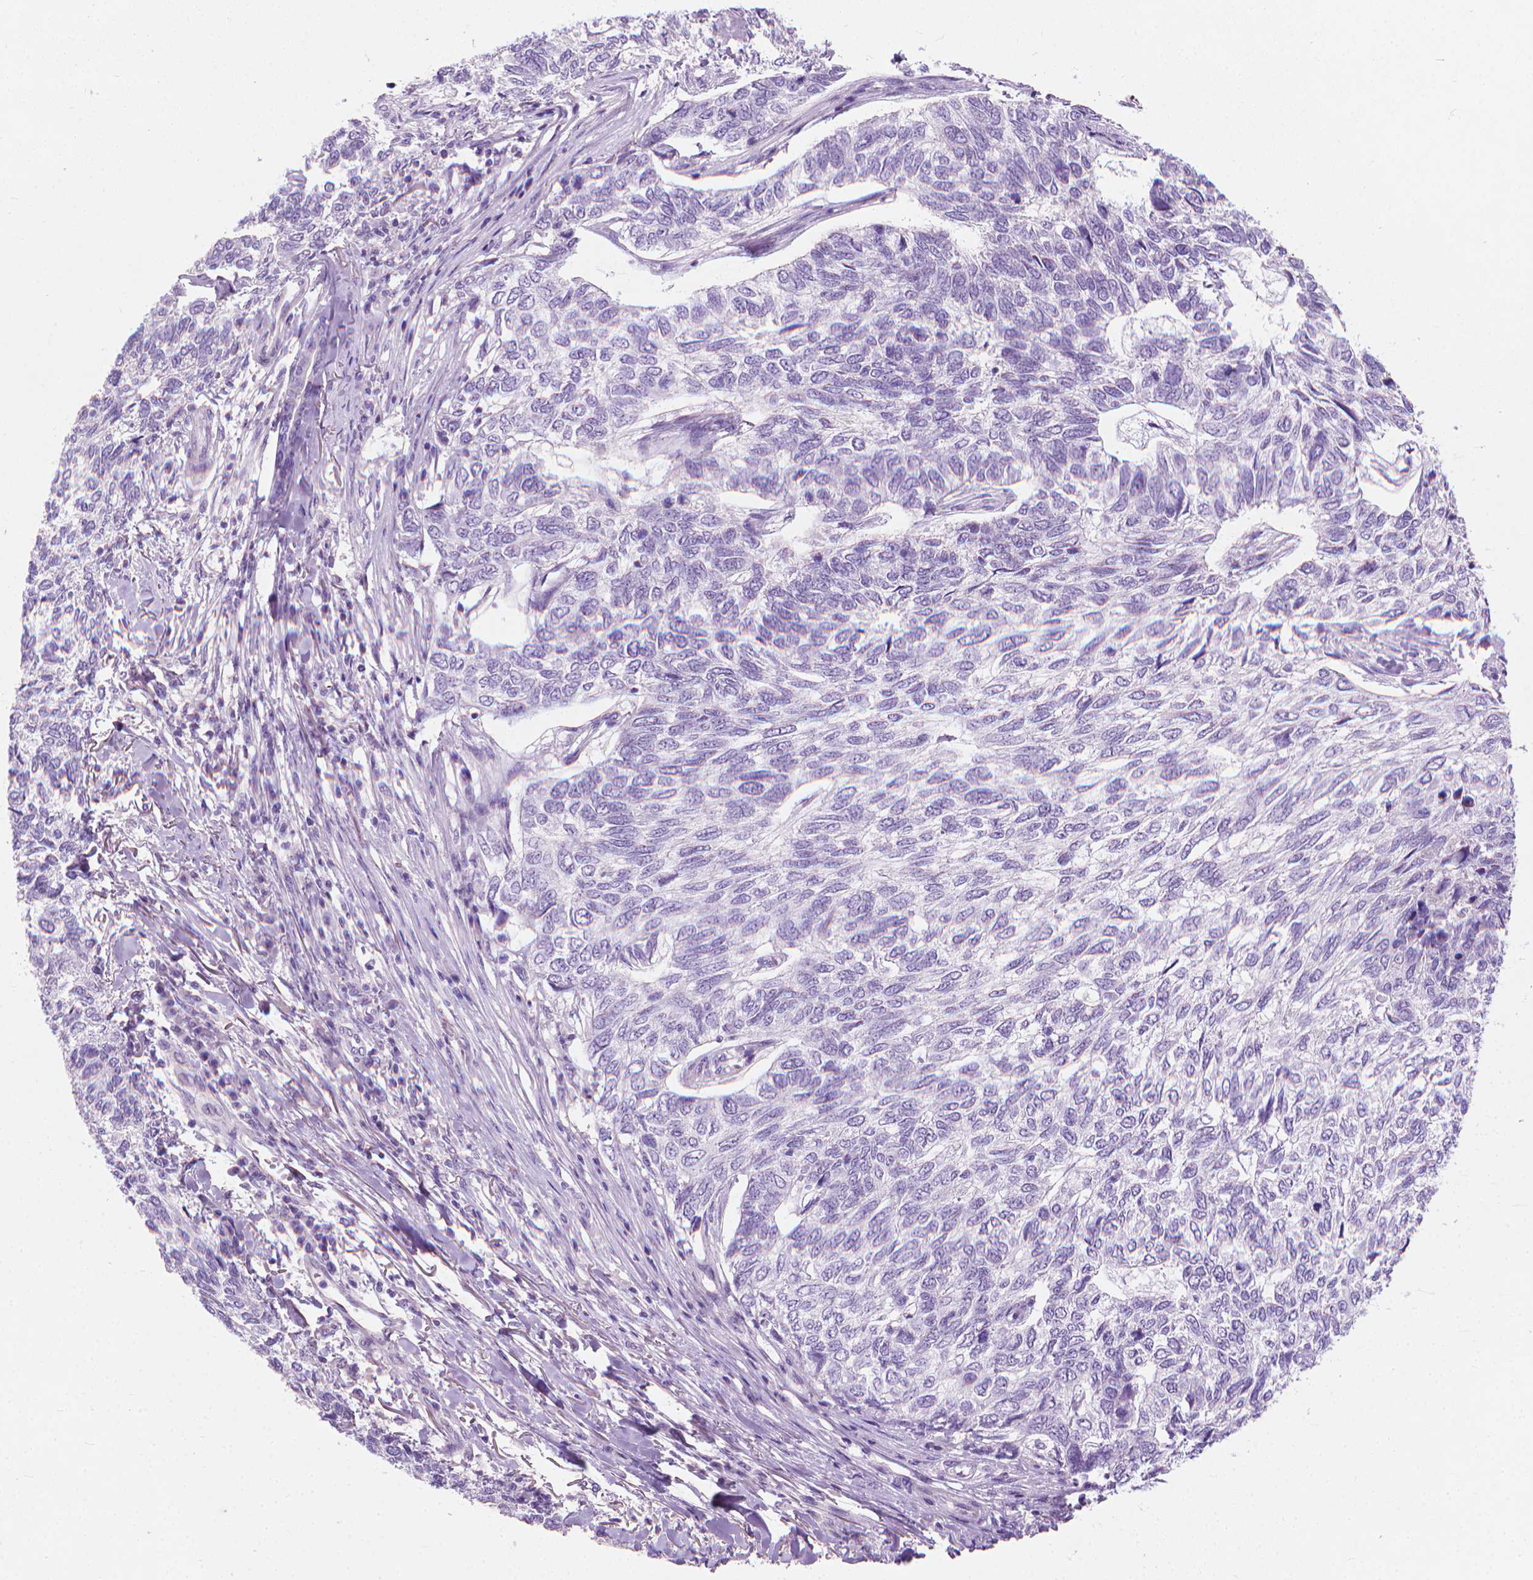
{"staining": {"intensity": "negative", "quantity": "none", "location": "none"}, "tissue": "skin cancer", "cell_type": "Tumor cells", "image_type": "cancer", "snomed": [{"axis": "morphology", "description": "Basal cell carcinoma"}, {"axis": "topography", "description": "Skin"}], "caption": "Immunohistochemistry (IHC) image of skin cancer stained for a protein (brown), which reveals no staining in tumor cells.", "gene": "KRT73", "patient": {"sex": "female", "age": 65}}